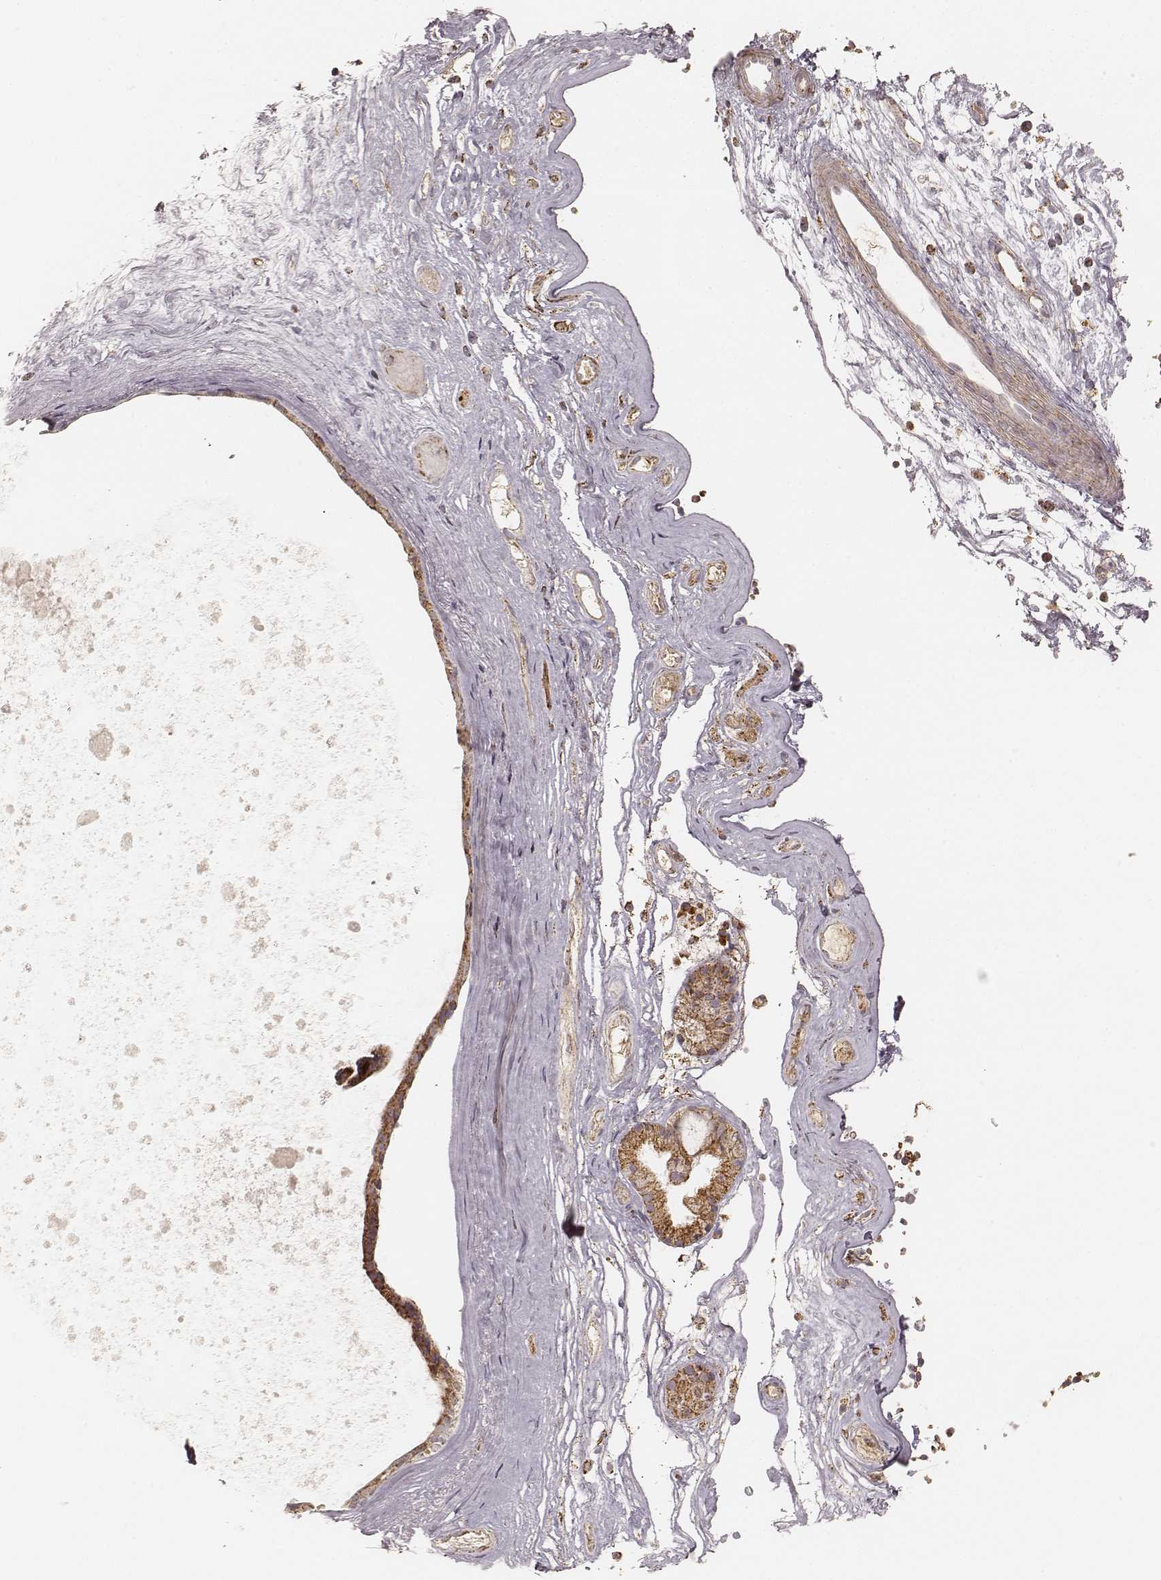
{"staining": {"intensity": "strong", "quantity": ">75%", "location": "cytoplasmic/membranous"}, "tissue": "nasopharynx", "cell_type": "Respiratory epithelial cells", "image_type": "normal", "snomed": [{"axis": "morphology", "description": "Normal tissue, NOS"}, {"axis": "topography", "description": "Nasopharynx"}], "caption": "A brown stain highlights strong cytoplasmic/membranous staining of a protein in respiratory epithelial cells of unremarkable human nasopharynx.", "gene": "CS", "patient": {"sex": "female", "age": 85}}